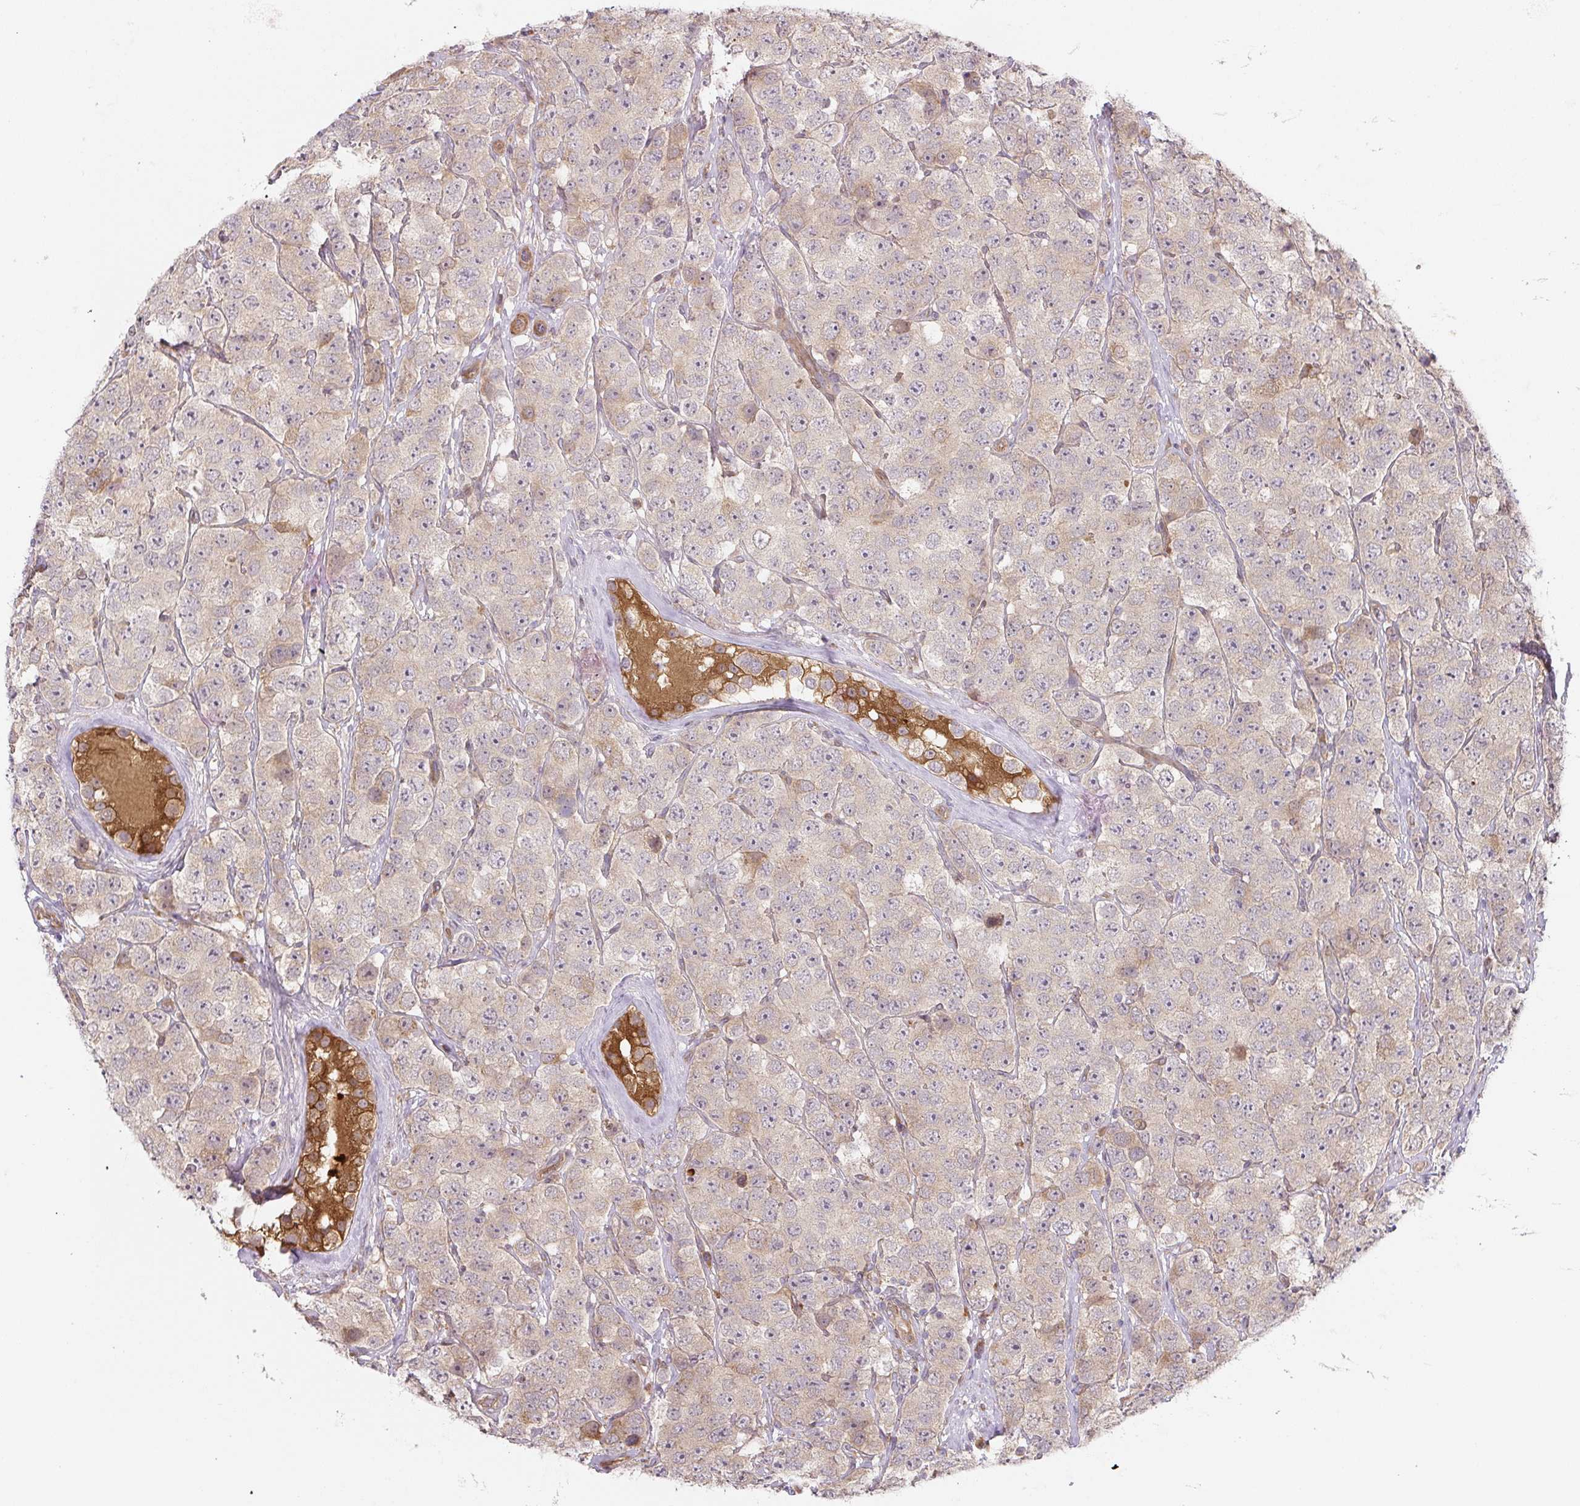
{"staining": {"intensity": "weak", "quantity": "25%-75%", "location": "cytoplasmic/membranous"}, "tissue": "testis cancer", "cell_type": "Tumor cells", "image_type": "cancer", "snomed": [{"axis": "morphology", "description": "Seminoma, NOS"}, {"axis": "topography", "description": "Testis"}], "caption": "Protein expression analysis of testis cancer shows weak cytoplasmic/membranous expression in about 25%-75% of tumor cells. The protein of interest is shown in brown color, while the nuclei are stained blue.", "gene": "RASA1", "patient": {"sex": "male", "age": 28}}